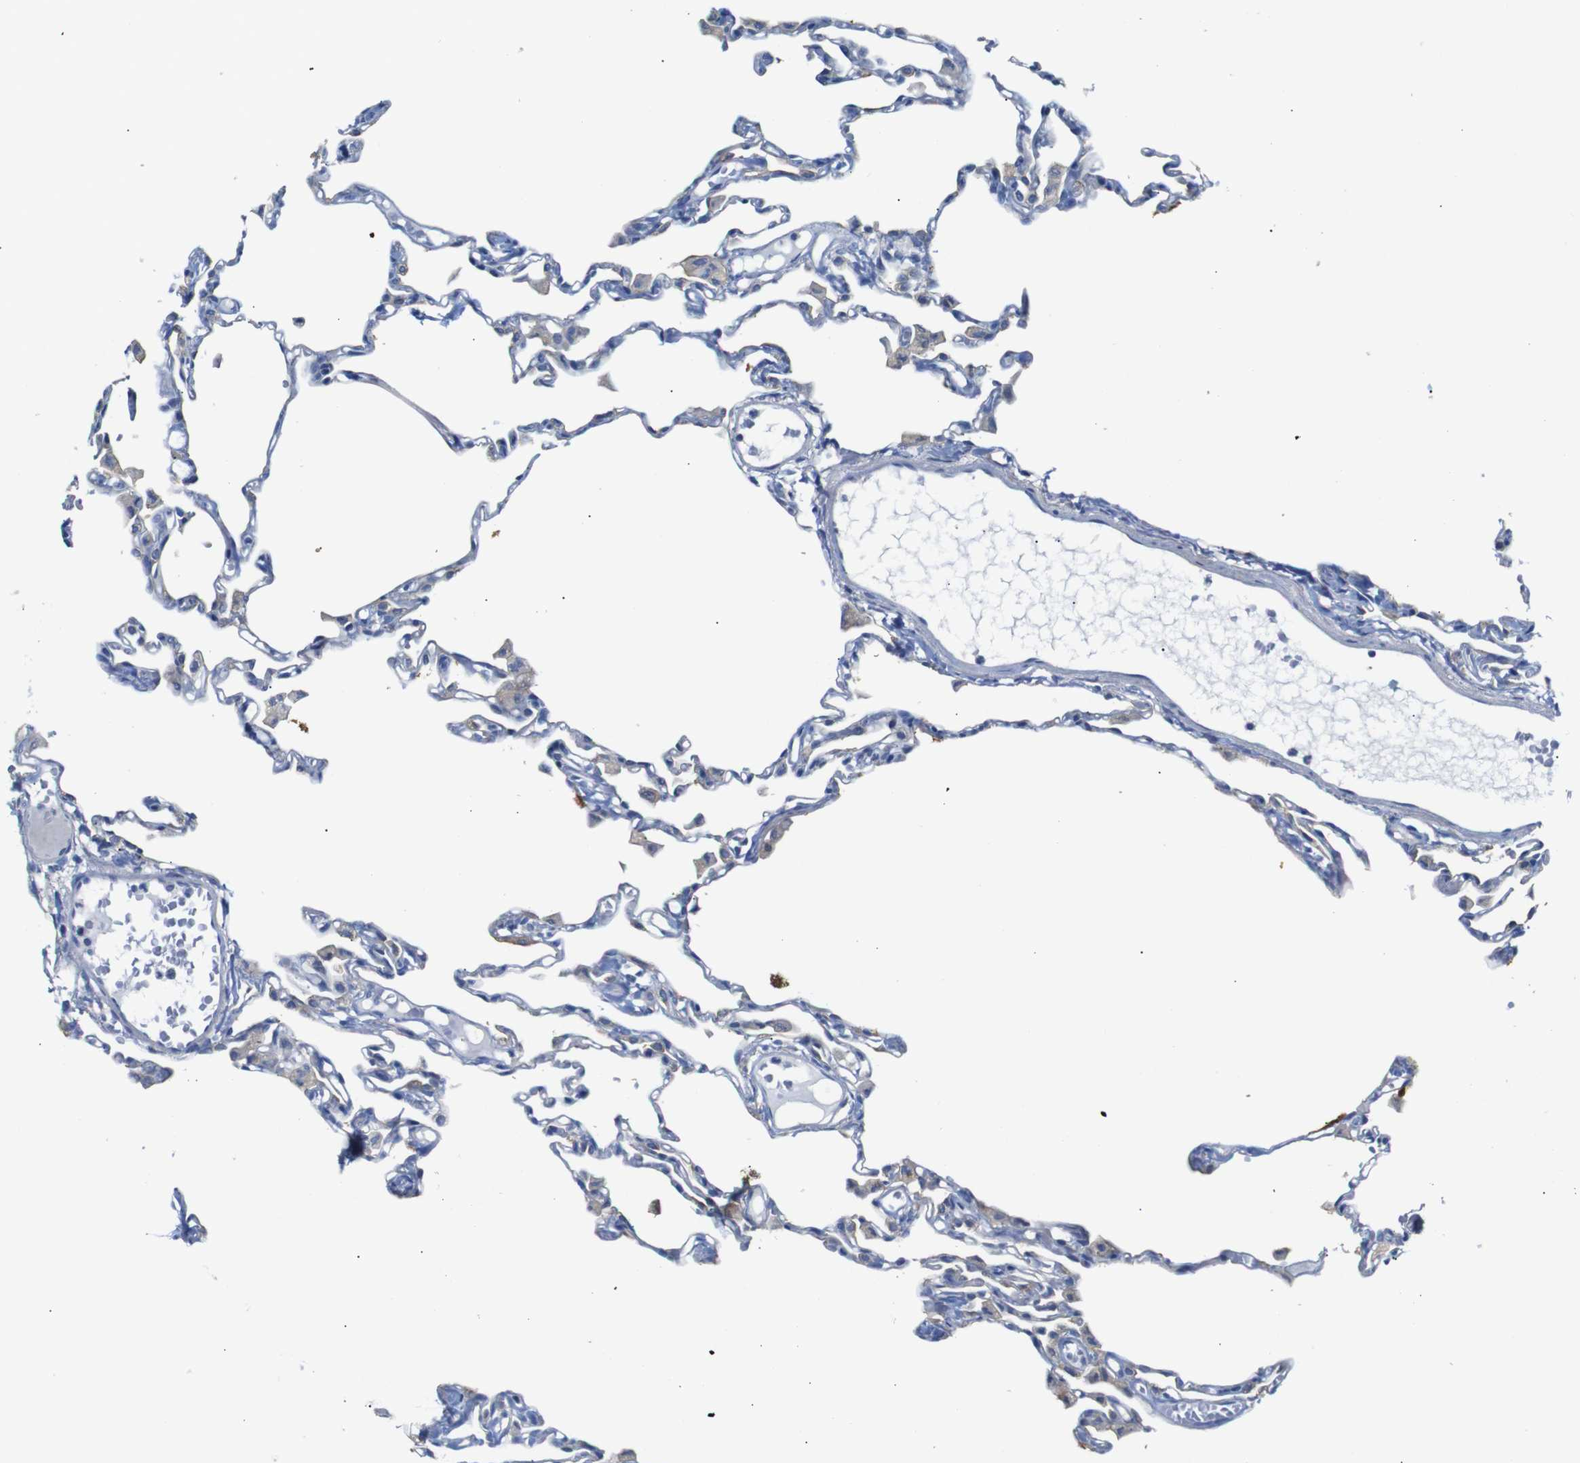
{"staining": {"intensity": "weak", "quantity": "<25%", "location": "cytoplasmic/membranous"}, "tissue": "lung", "cell_type": "Alveolar cells", "image_type": "normal", "snomed": [{"axis": "morphology", "description": "Normal tissue, NOS"}, {"axis": "topography", "description": "Lung"}], "caption": "This is an immunohistochemistry micrograph of normal human lung. There is no positivity in alveolar cells.", "gene": "ALOX15", "patient": {"sex": "female", "age": 49}}